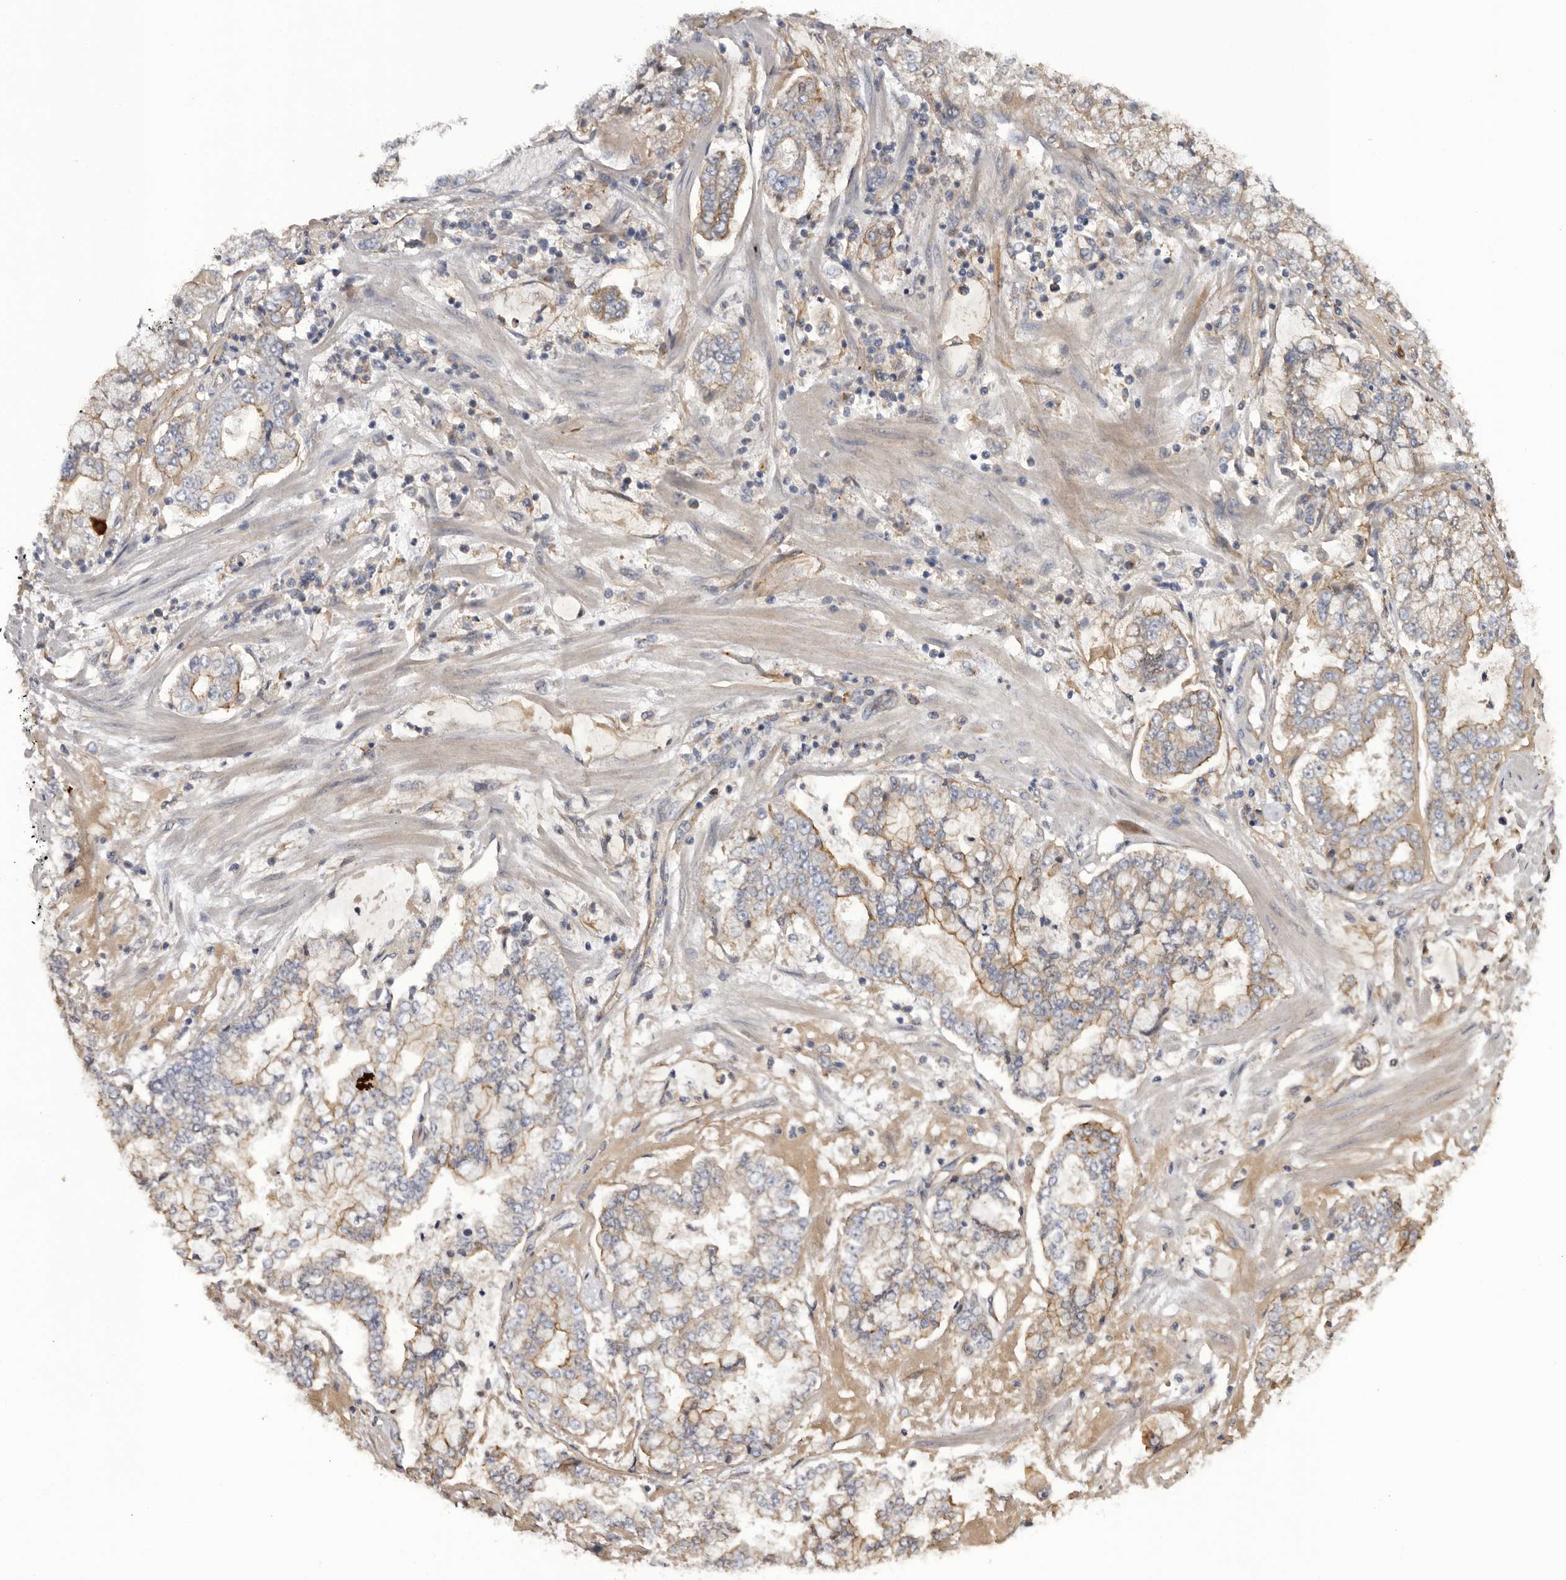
{"staining": {"intensity": "moderate", "quantity": "<25%", "location": "cytoplasmic/membranous"}, "tissue": "stomach cancer", "cell_type": "Tumor cells", "image_type": "cancer", "snomed": [{"axis": "morphology", "description": "Adenocarcinoma, NOS"}, {"axis": "topography", "description": "Stomach"}], "caption": "This micrograph displays IHC staining of stomach adenocarcinoma, with low moderate cytoplasmic/membranous staining in approximately <25% of tumor cells.", "gene": "INKA2", "patient": {"sex": "male", "age": 76}}